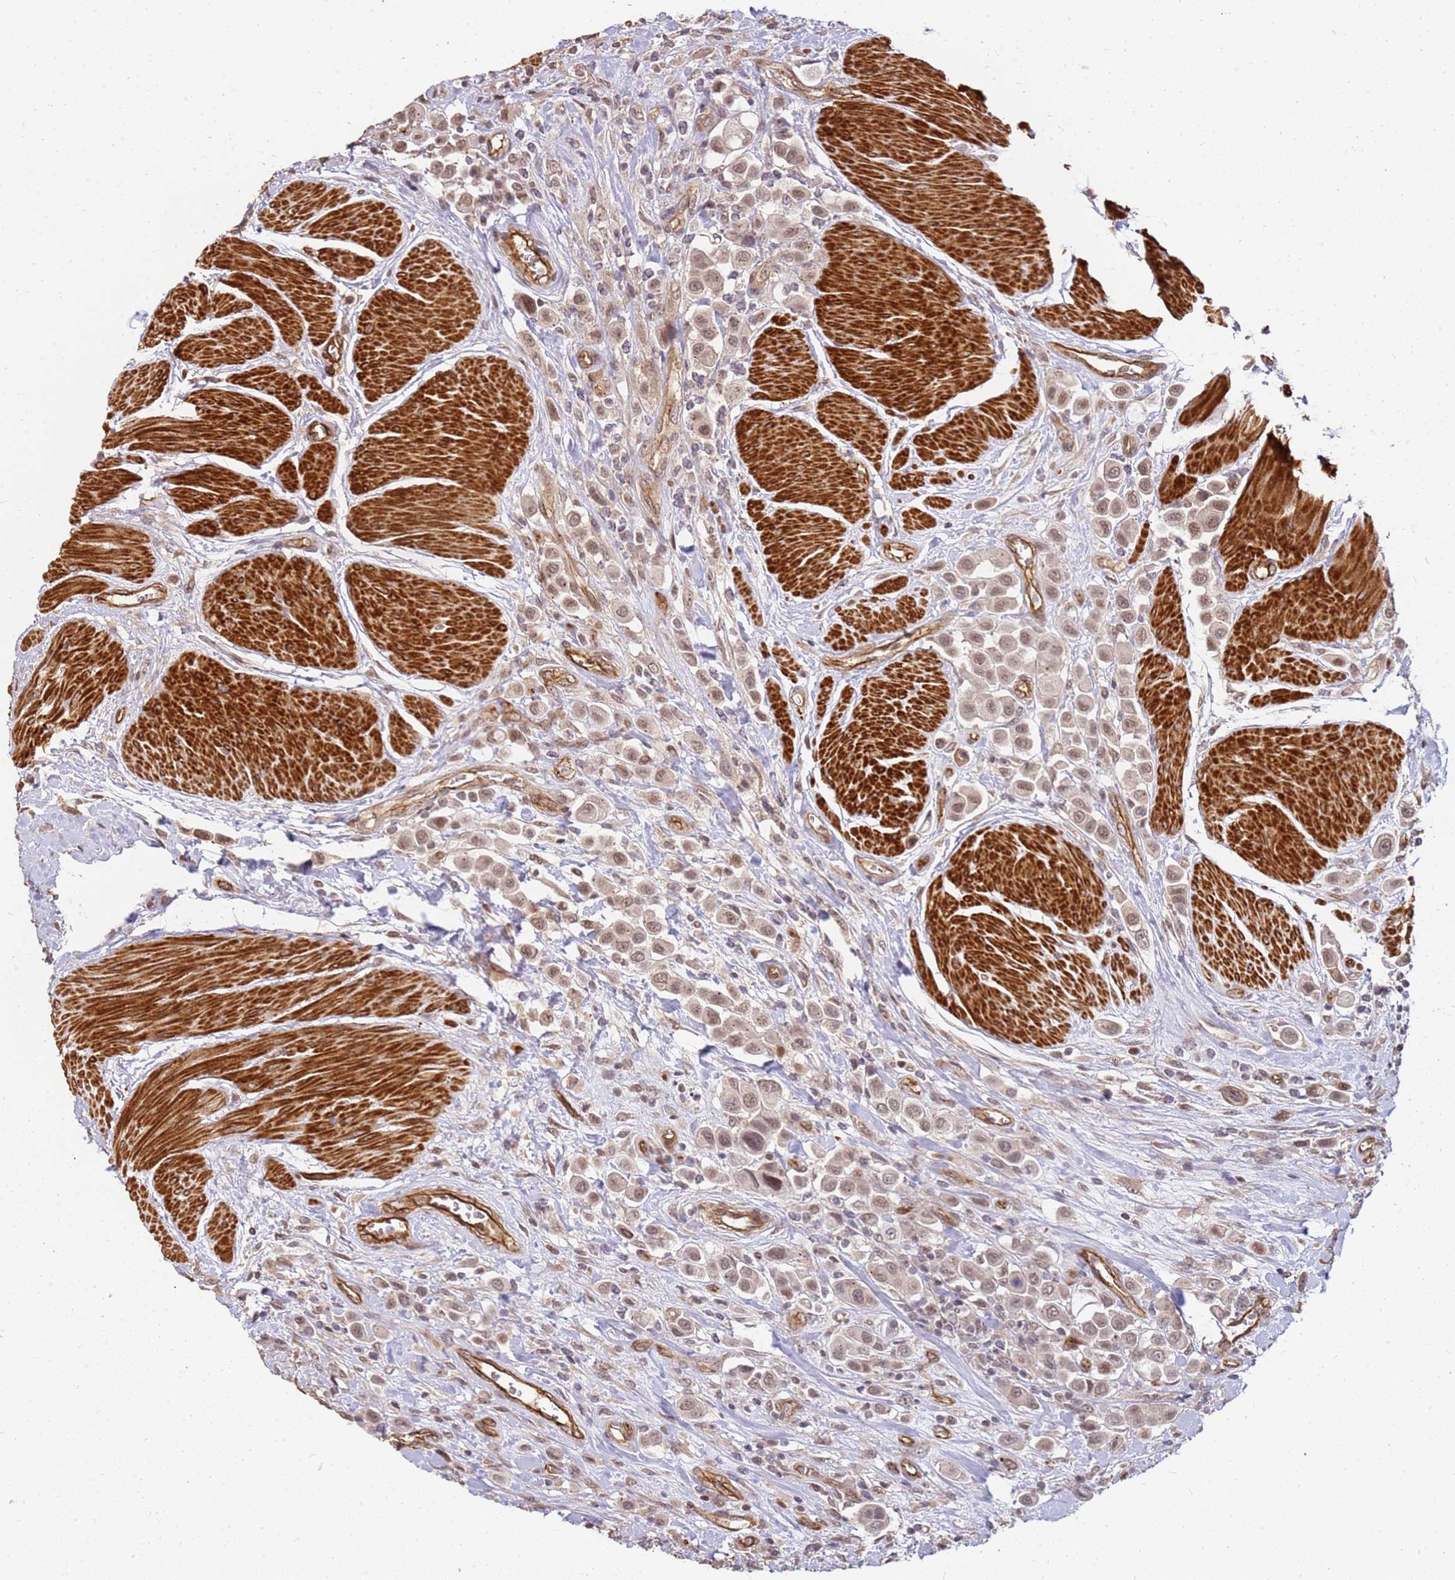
{"staining": {"intensity": "moderate", "quantity": ">75%", "location": "nuclear"}, "tissue": "urothelial cancer", "cell_type": "Tumor cells", "image_type": "cancer", "snomed": [{"axis": "morphology", "description": "Urothelial carcinoma, High grade"}, {"axis": "topography", "description": "Urinary bladder"}], "caption": "IHC of urothelial cancer exhibits medium levels of moderate nuclear staining in approximately >75% of tumor cells. The staining was performed using DAB (3,3'-diaminobenzidine) to visualize the protein expression in brown, while the nuclei were stained in blue with hematoxylin (Magnification: 20x).", "gene": "ST18", "patient": {"sex": "male", "age": 50}}